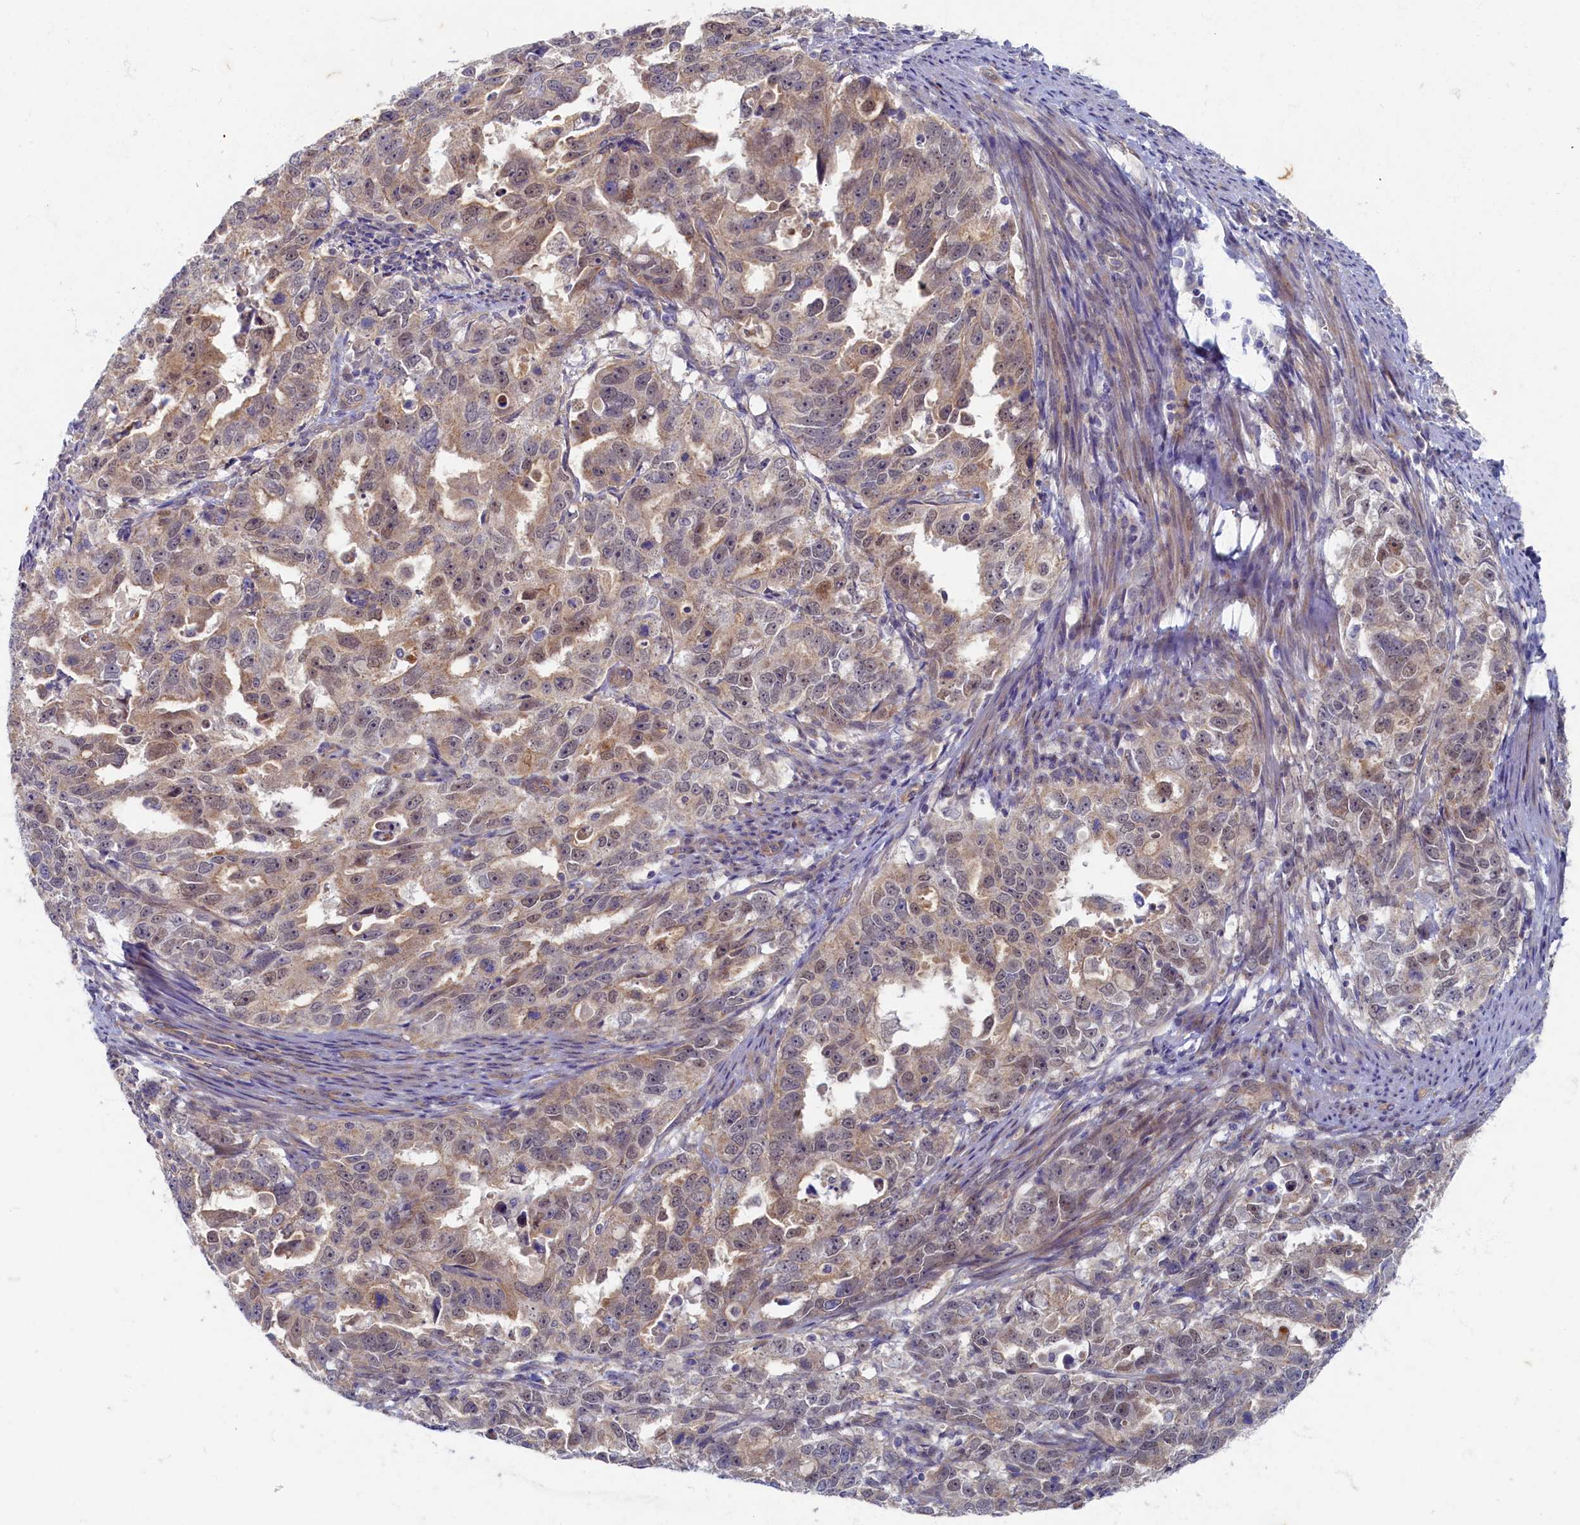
{"staining": {"intensity": "weak", "quantity": "25%-75%", "location": "nuclear"}, "tissue": "endometrial cancer", "cell_type": "Tumor cells", "image_type": "cancer", "snomed": [{"axis": "morphology", "description": "Adenocarcinoma, NOS"}, {"axis": "topography", "description": "Endometrium"}], "caption": "The histopathology image displays a brown stain indicating the presence of a protein in the nuclear of tumor cells in endometrial cancer (adenocarcinoma).", "gene": "WDR59", "patient": {"sex": "female", "age": 65}}